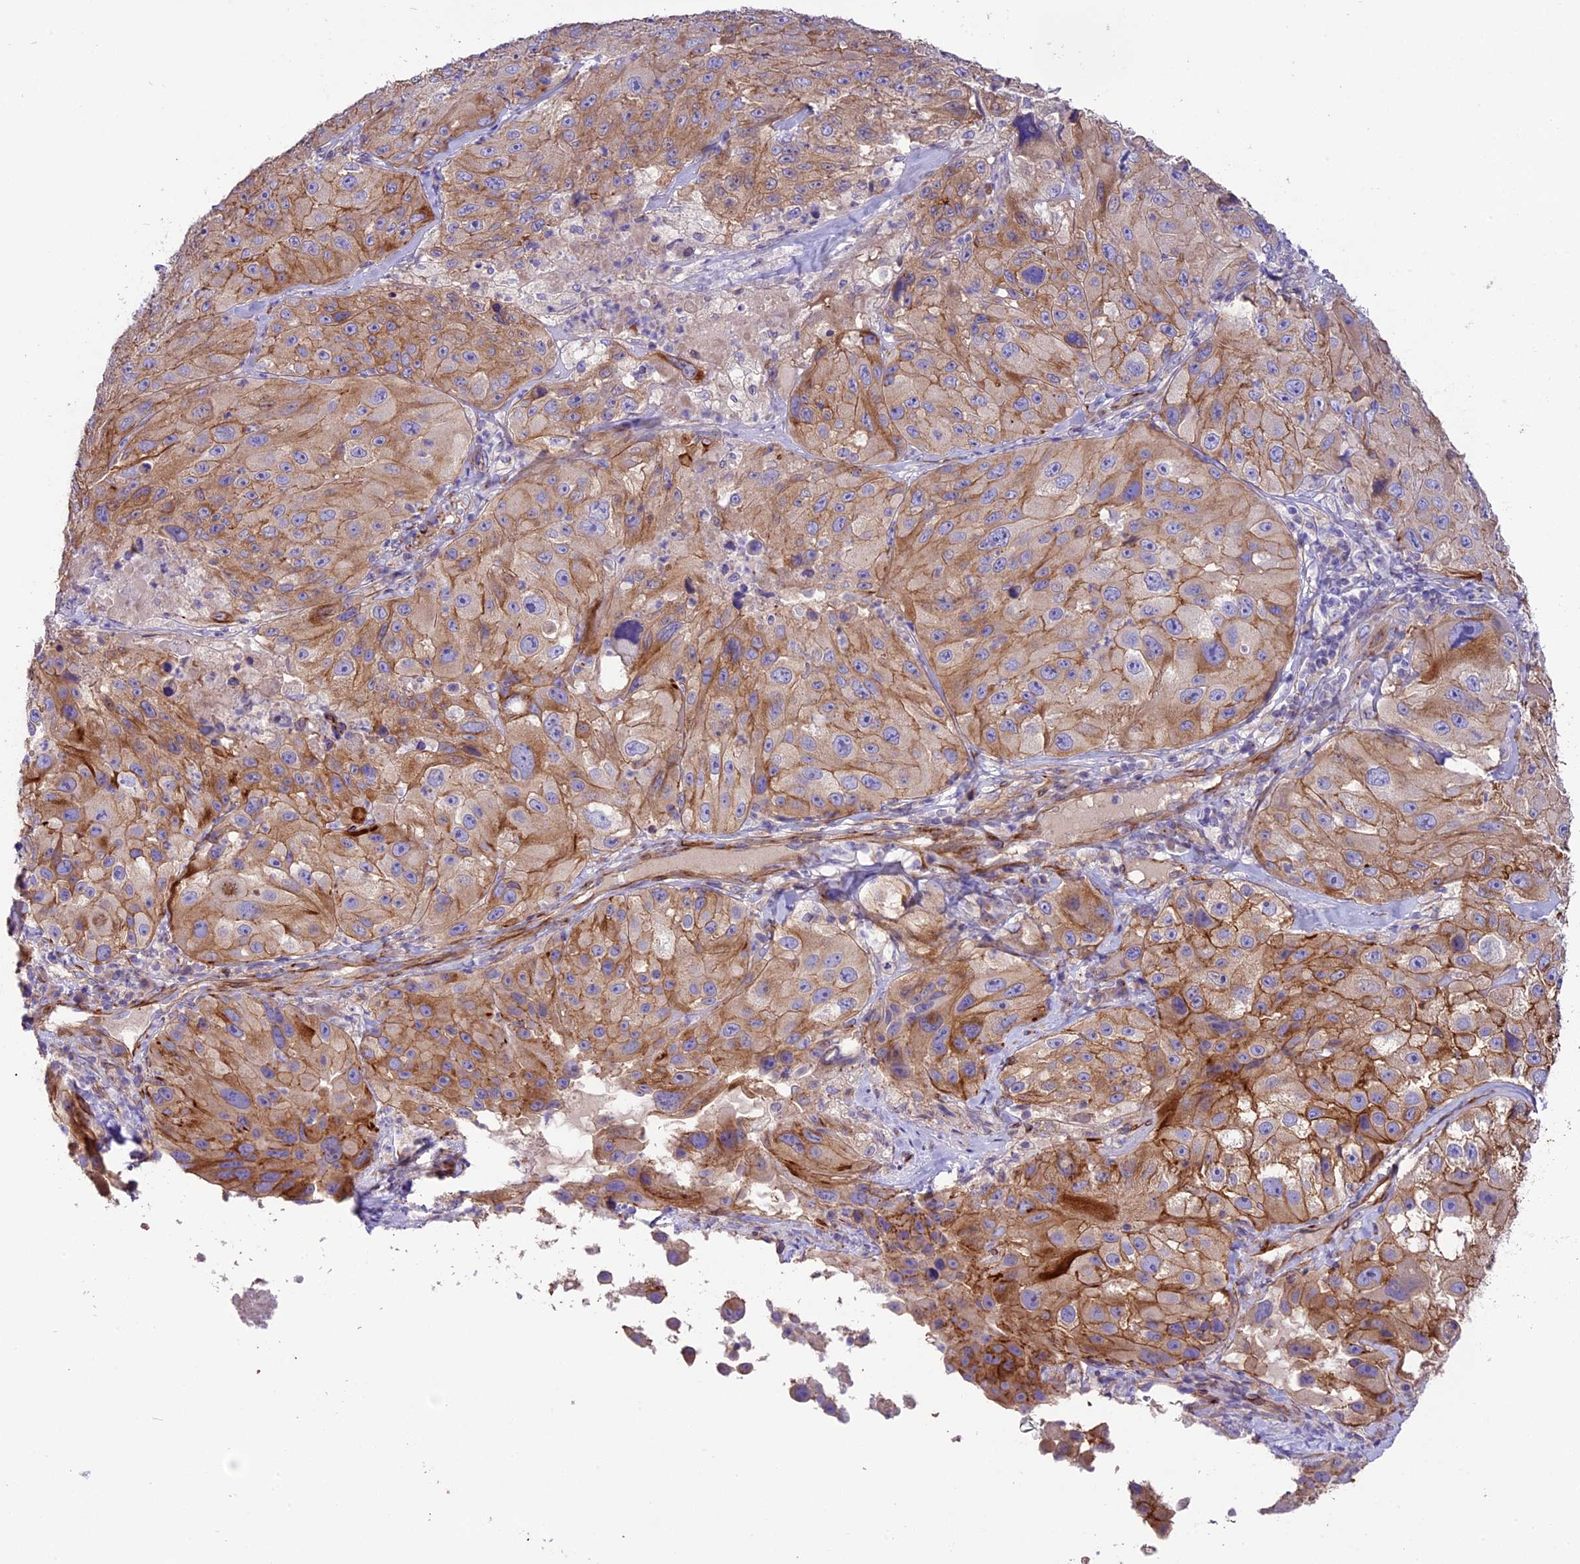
{"staining": {"intensity": "moderate", "quantity": ">75%", "location": "cytoplasmic/membranous"}, "tissue": "melanoma", "cell_type": "Tumor cells", "image_type": "cancer", "snomed": [{"axis": "morphology", "description": "Malignant melanoma, Metastatic site"}, {"axis": "topography", "description": "Lymph node"}], "caption": "Moderate cytoplasmic/membranous protein staining is present in about >75% of tumor cells in malignant melanoma (metastatic site). Nuclei are stained in blue.", "gene": "CD99L2", "patient": {"sex": "male", "age": 62}}